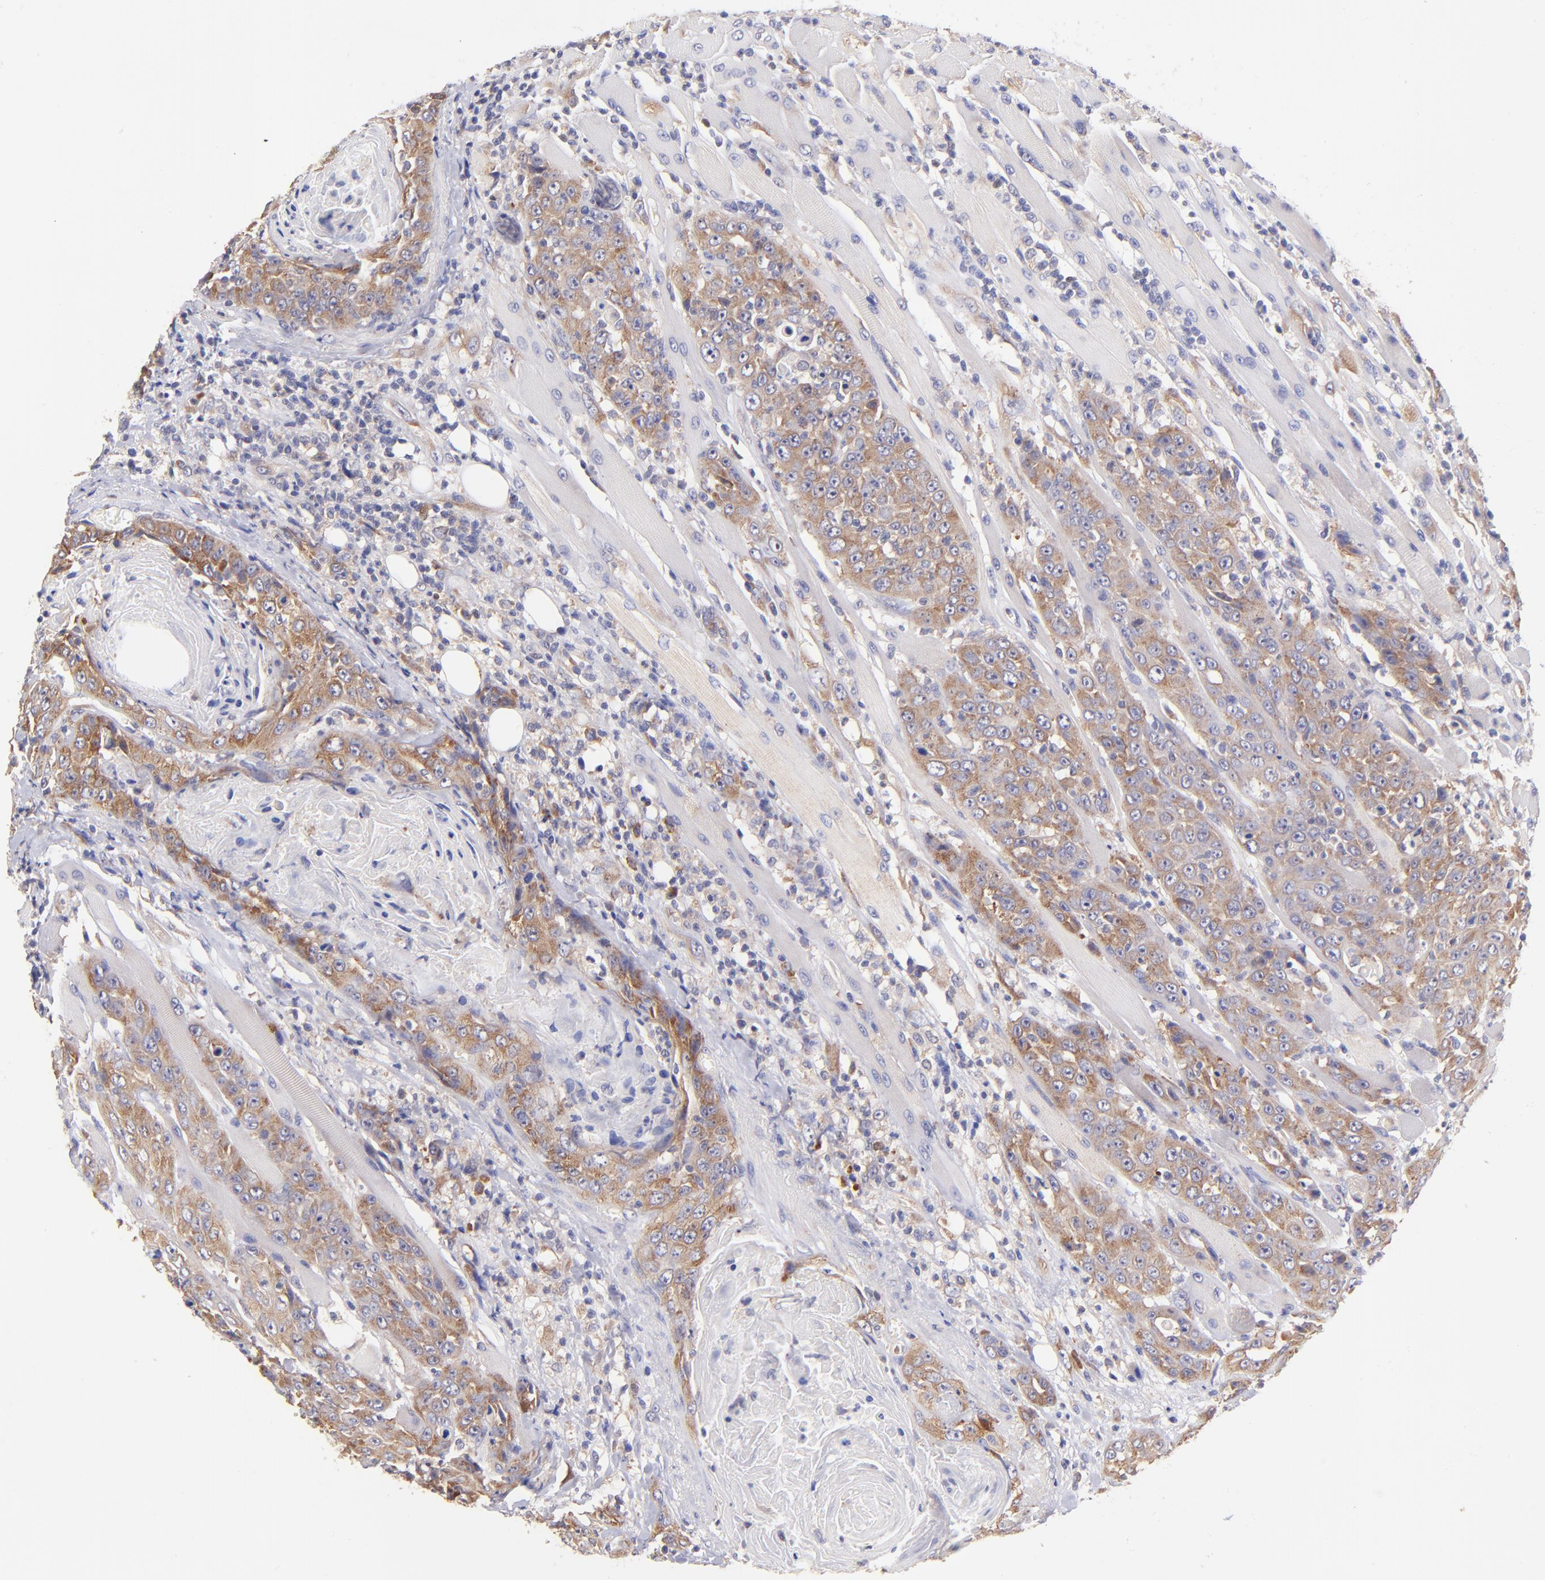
{"staining": {"intensity": "moderate", "quantity": ">75%", "location": "cytoplasmic/membranous"}, "tissue": "head and neck cancer", "cell_type": "Tumor cells", "image_type": "cancer", "snomed": [{"axis": "morphology", "description": "Squamous cell carcinoma, NOS"}, {"axis": "topography", "description": "Head-Neck"}], "caption": "Human squamous cell carcinoma (head and neck) stained with a brown dye demonstrates moderate cytoplasmic/membranous positive positivity in about >75% of tumor cells.", "gene": "RPL11", "patient": {"sex": "female", "age": 84}}